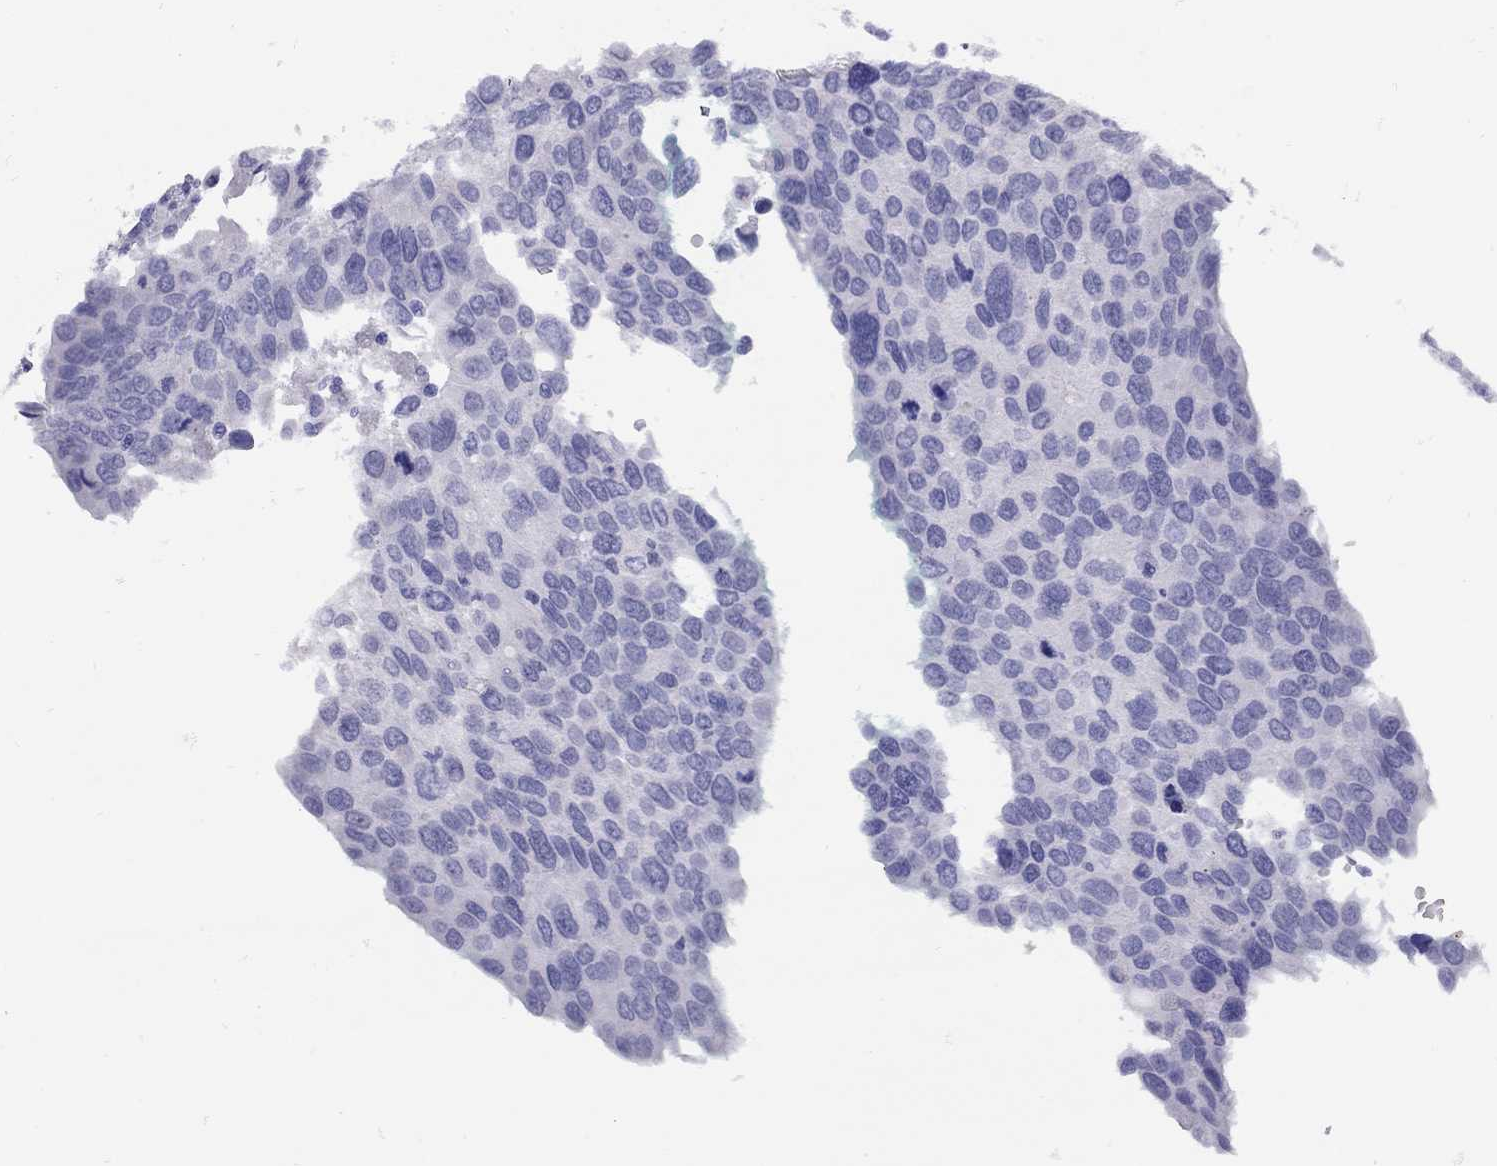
{"staining": {"intensity": "negative", "quantity": "none", "location": "none"}, "tissue": "testis cancer", "cell_type": "Tumor cells", "image_type": "cancer", "snomed": [{"axis": "morphology", "description": "Seminoma, NOS"}, {"axis": "topography", "description": "Testis"}], "caption": "Testis cancer (seminoma) was stained to show a protein in brown. There is no significant expression in tumor cells.", "gene": "GRIA2", "patient": {"sex": "male", "age": 37}}